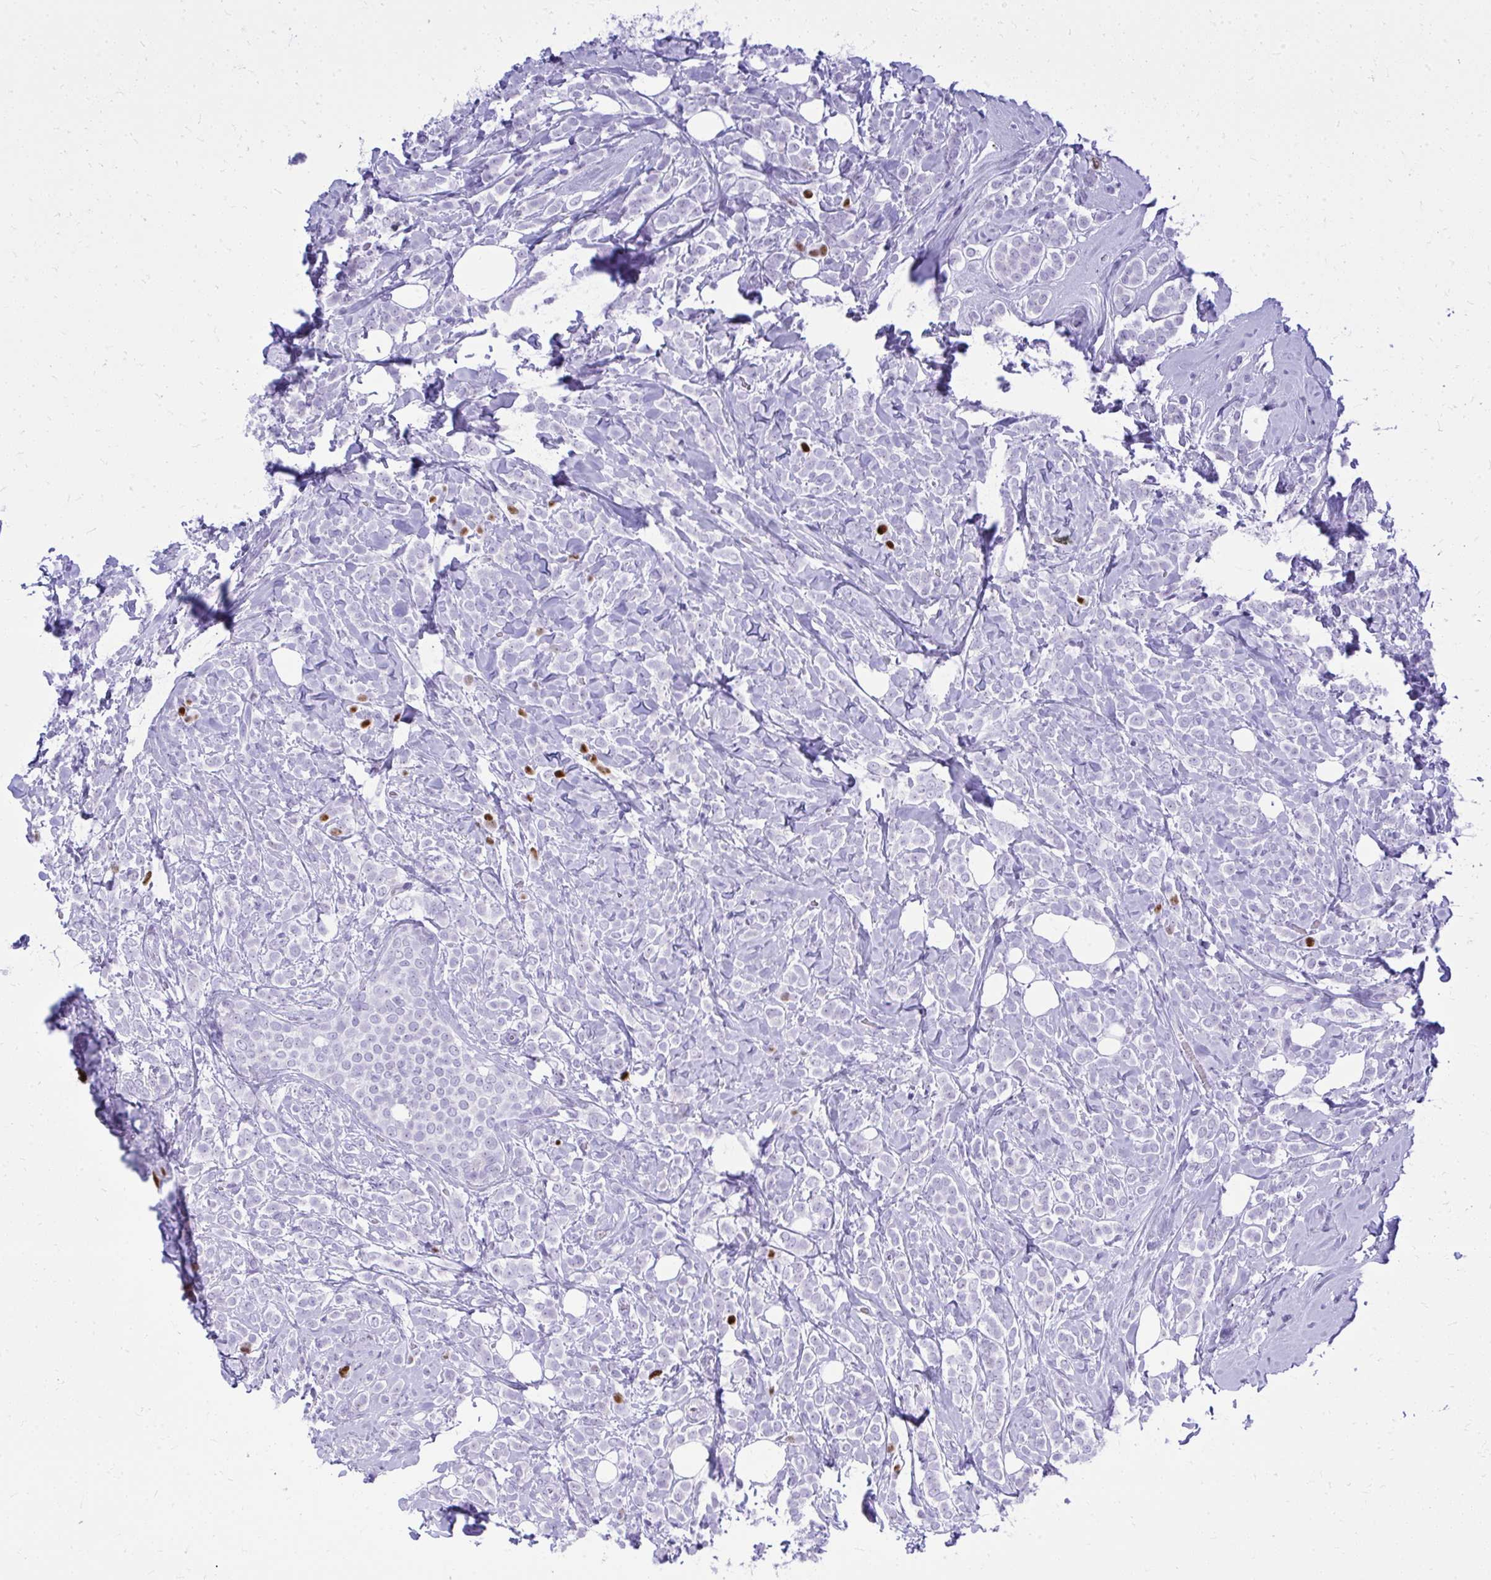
{"staining": {"intensity": "negative", "quantity": "none", "location": "none"}, "tissue": "breast cancer", "cell_type": "Tumor cells", "image_type": "cancer", "snomed": [{"axis": "morphology", "description": "Lobular carcinoma"}, {"axis": "topography", "description": "Breast"}], "caption": "Immunohistochemical staining of human breast lobular carcinoma displays no significant expression in tumor cells. (Brightfield microscopy of DAB (3,3'-diaminobenzidine) immunohistochemistry (IHC) at high magnification).", "gene": "RALYL", "patient": {"sex": "female", "age": 49}}